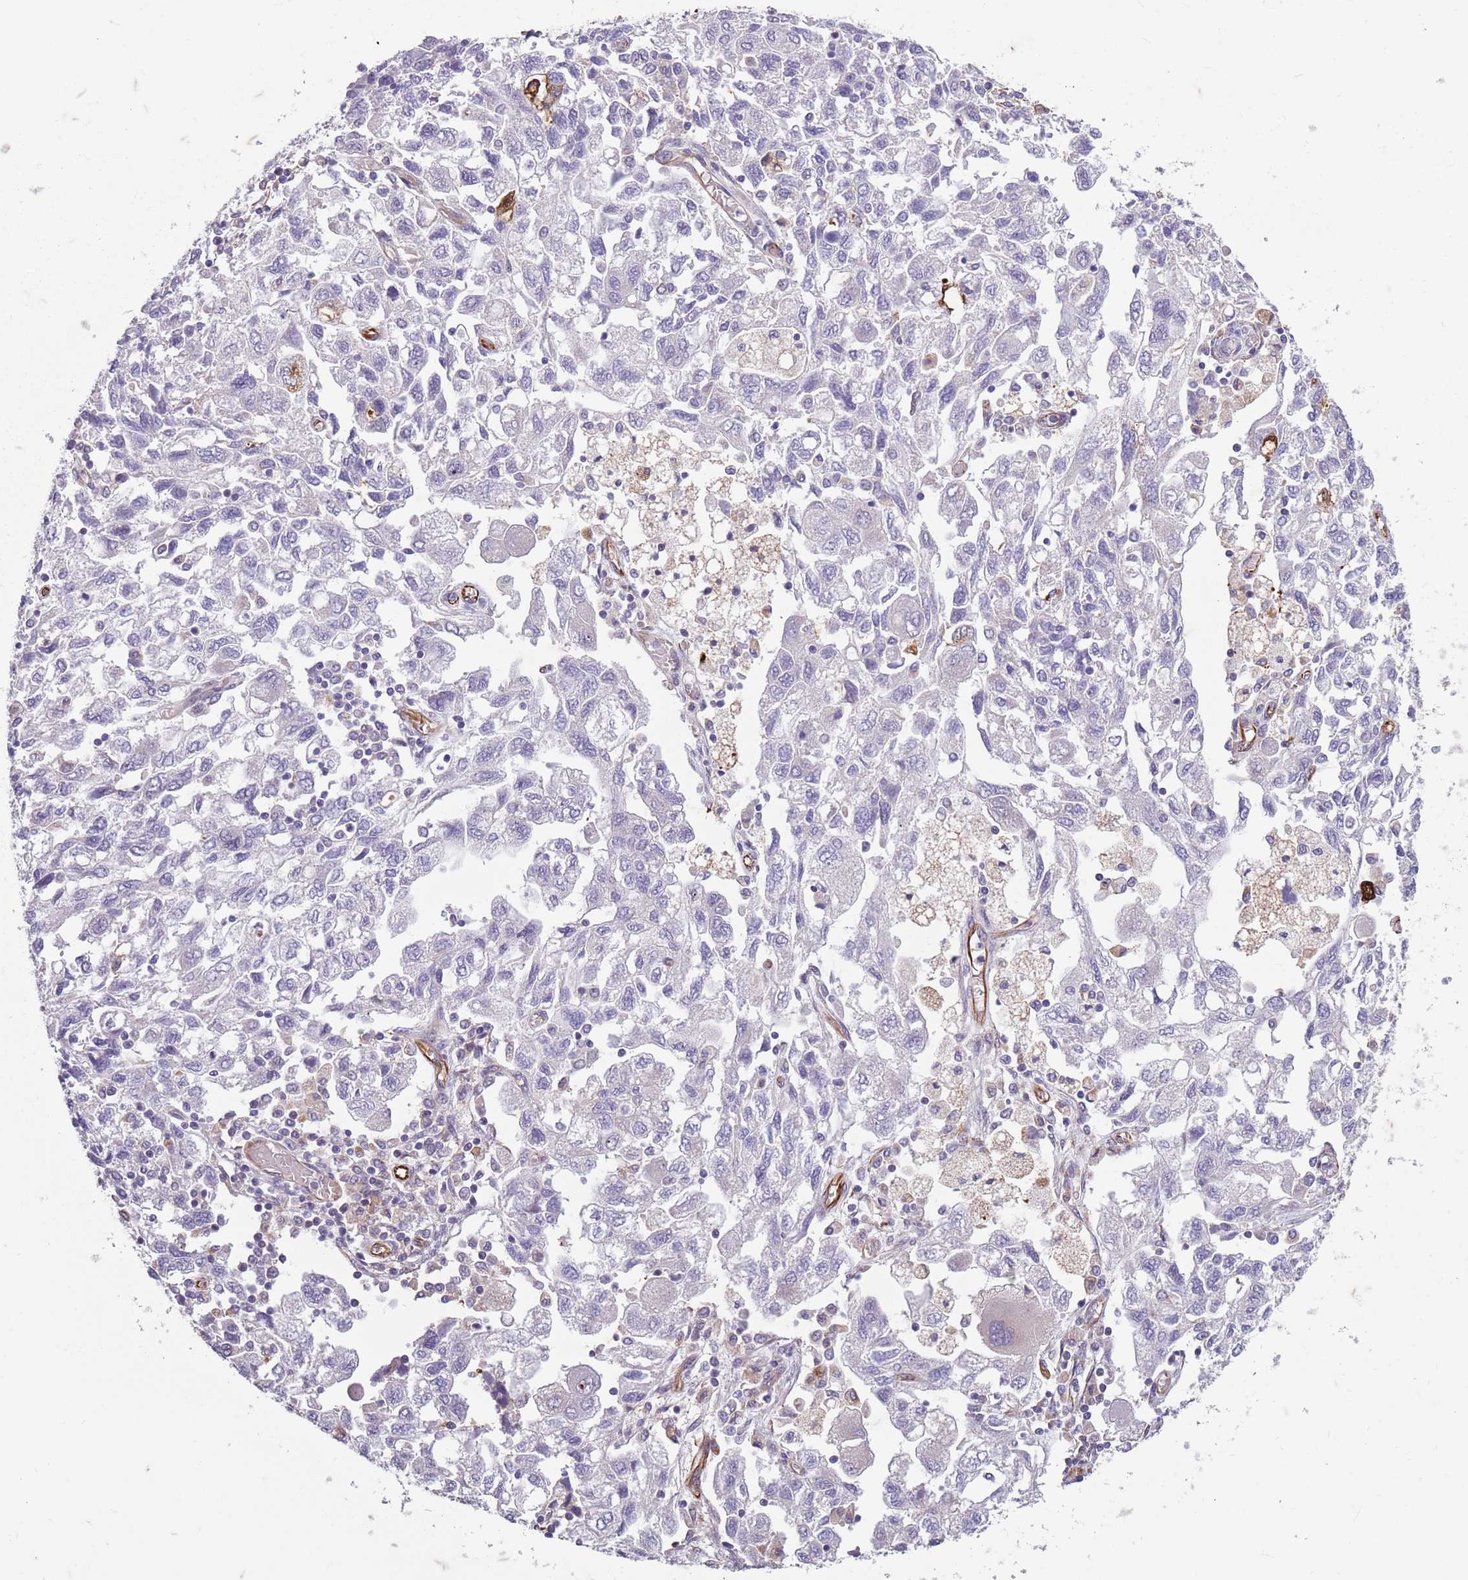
{"staining": {"intensity": "negative", "quantity": "none", "location": "none"}, "tissue": "ovarian cancer", "cell_type": "Tumor cells", "image_type": "cancer", "snomed": [{"axis": "morphology", "description": "Carcinoma, NOS"}, {"axis": "morphology", "description": "Cystadenocarcinoma, serous, NOS"}, {"axis": "topography", "description": "Ovary"}], "caption": "Immunohistochemical staining of ovarian serous cystadenocarcinoma reveals no significant positivity in tumor cells.", "gene": "TAS2R38", "patient": {"sex": "female", "age": 69}}